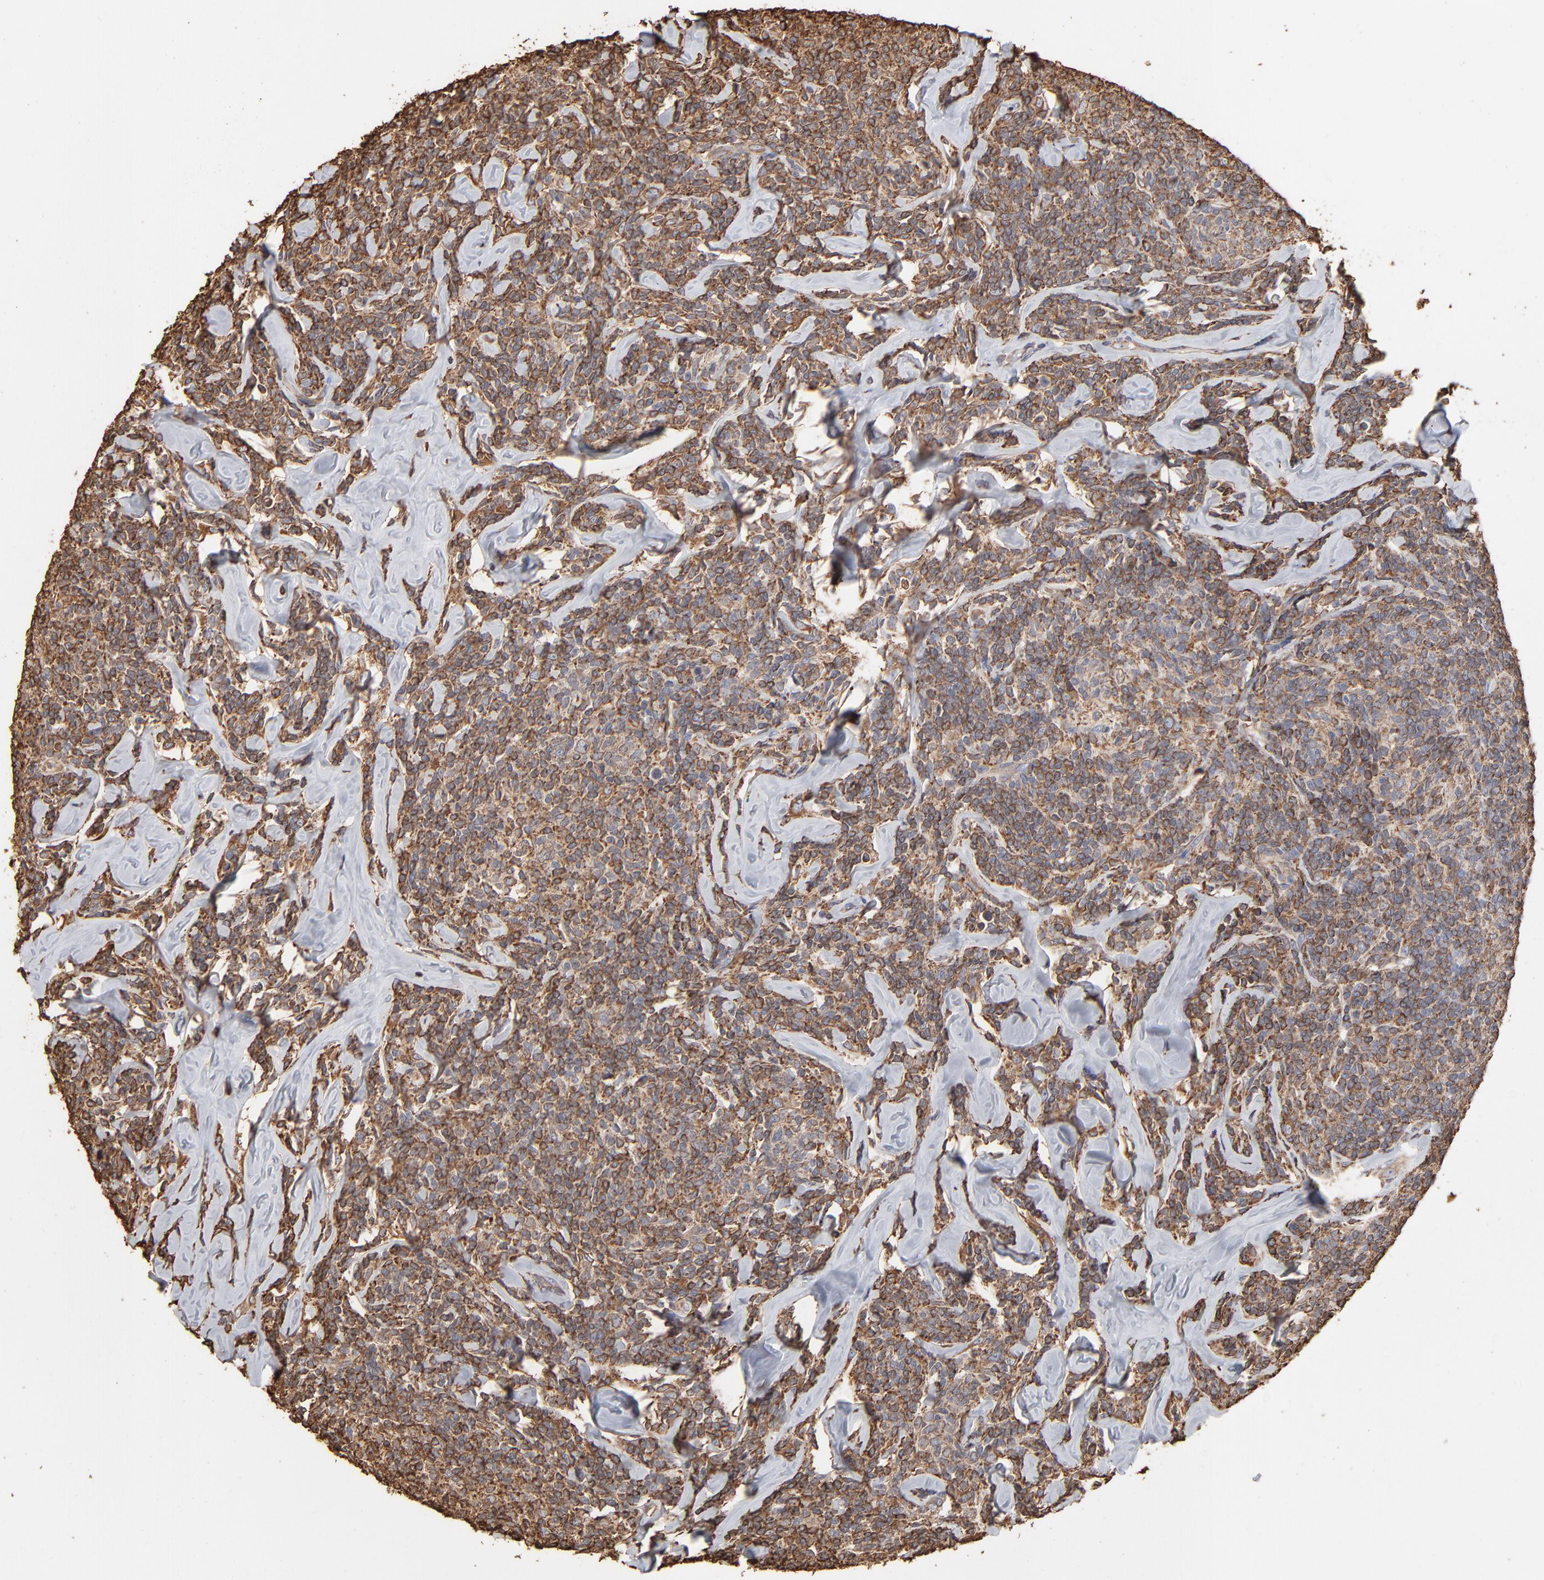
{"staining": {"intensity": "moderate", "quantity": "25%-75%", "location": "cytoplasmic/membranous"}, "tissue": "lymphoma", "cell_type": "Tumor cells", "image_type": "cancer", "snomed": [{"axis": "morphology", "description": "Malignant lymphoma, non-Hodgkin's type, Low grade"}, {"axis": "topography", "description": "Lymph node"}], "caption": "Immunohistochemistry photomicrograph of neoplastic tissue: human lymphoma stained using immunohistochemistry (IHC) demonstrates medium levels of moderate protein expression localized specifically in the cytoplasmic/membranous of tumor cells, appearing as a cytoplasmic/membranous brown color.", "gene": "PDIA3", "patient": {"sex": "female", "age": 56}}